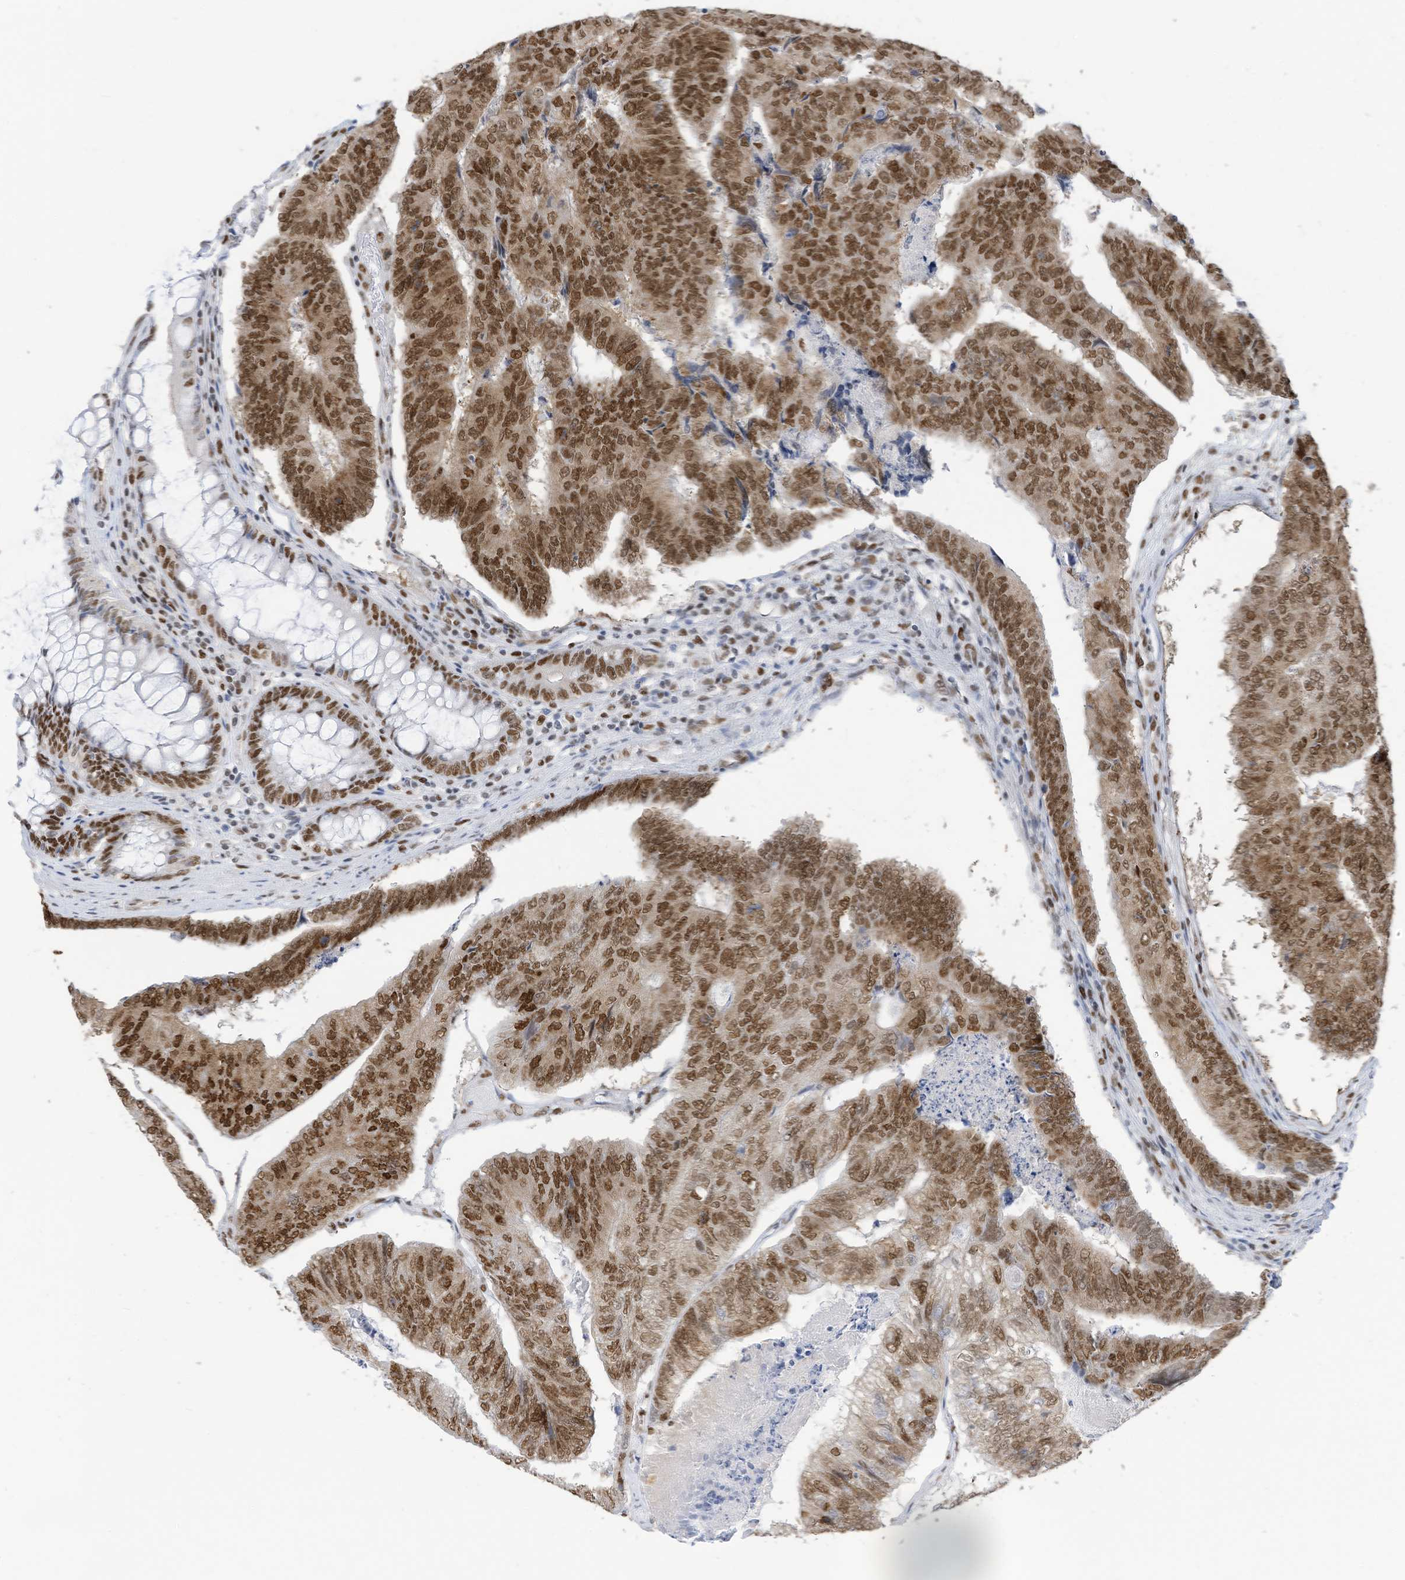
{"staining": {"intensity": "moderate", "quantity": ">75%", "location": "nuclear"}, "tissue": "colorectal cancer", "cell_type": "Tumor cells", "image_type": "cancer", "snomed": [{"axis": "morphology", "description": "Adenocarcinoma, NOS"}, {"axis": "topography", "description": "Colon"}], "caption": "About >75% of tumor cells in colorectal cancer (adenocarcinoma) display moderate nuclear protein positivity as visualized by brown immunohistochemical staining.", "gene": "KHSRP", "patient": {"sex": "female", "age": 67}}